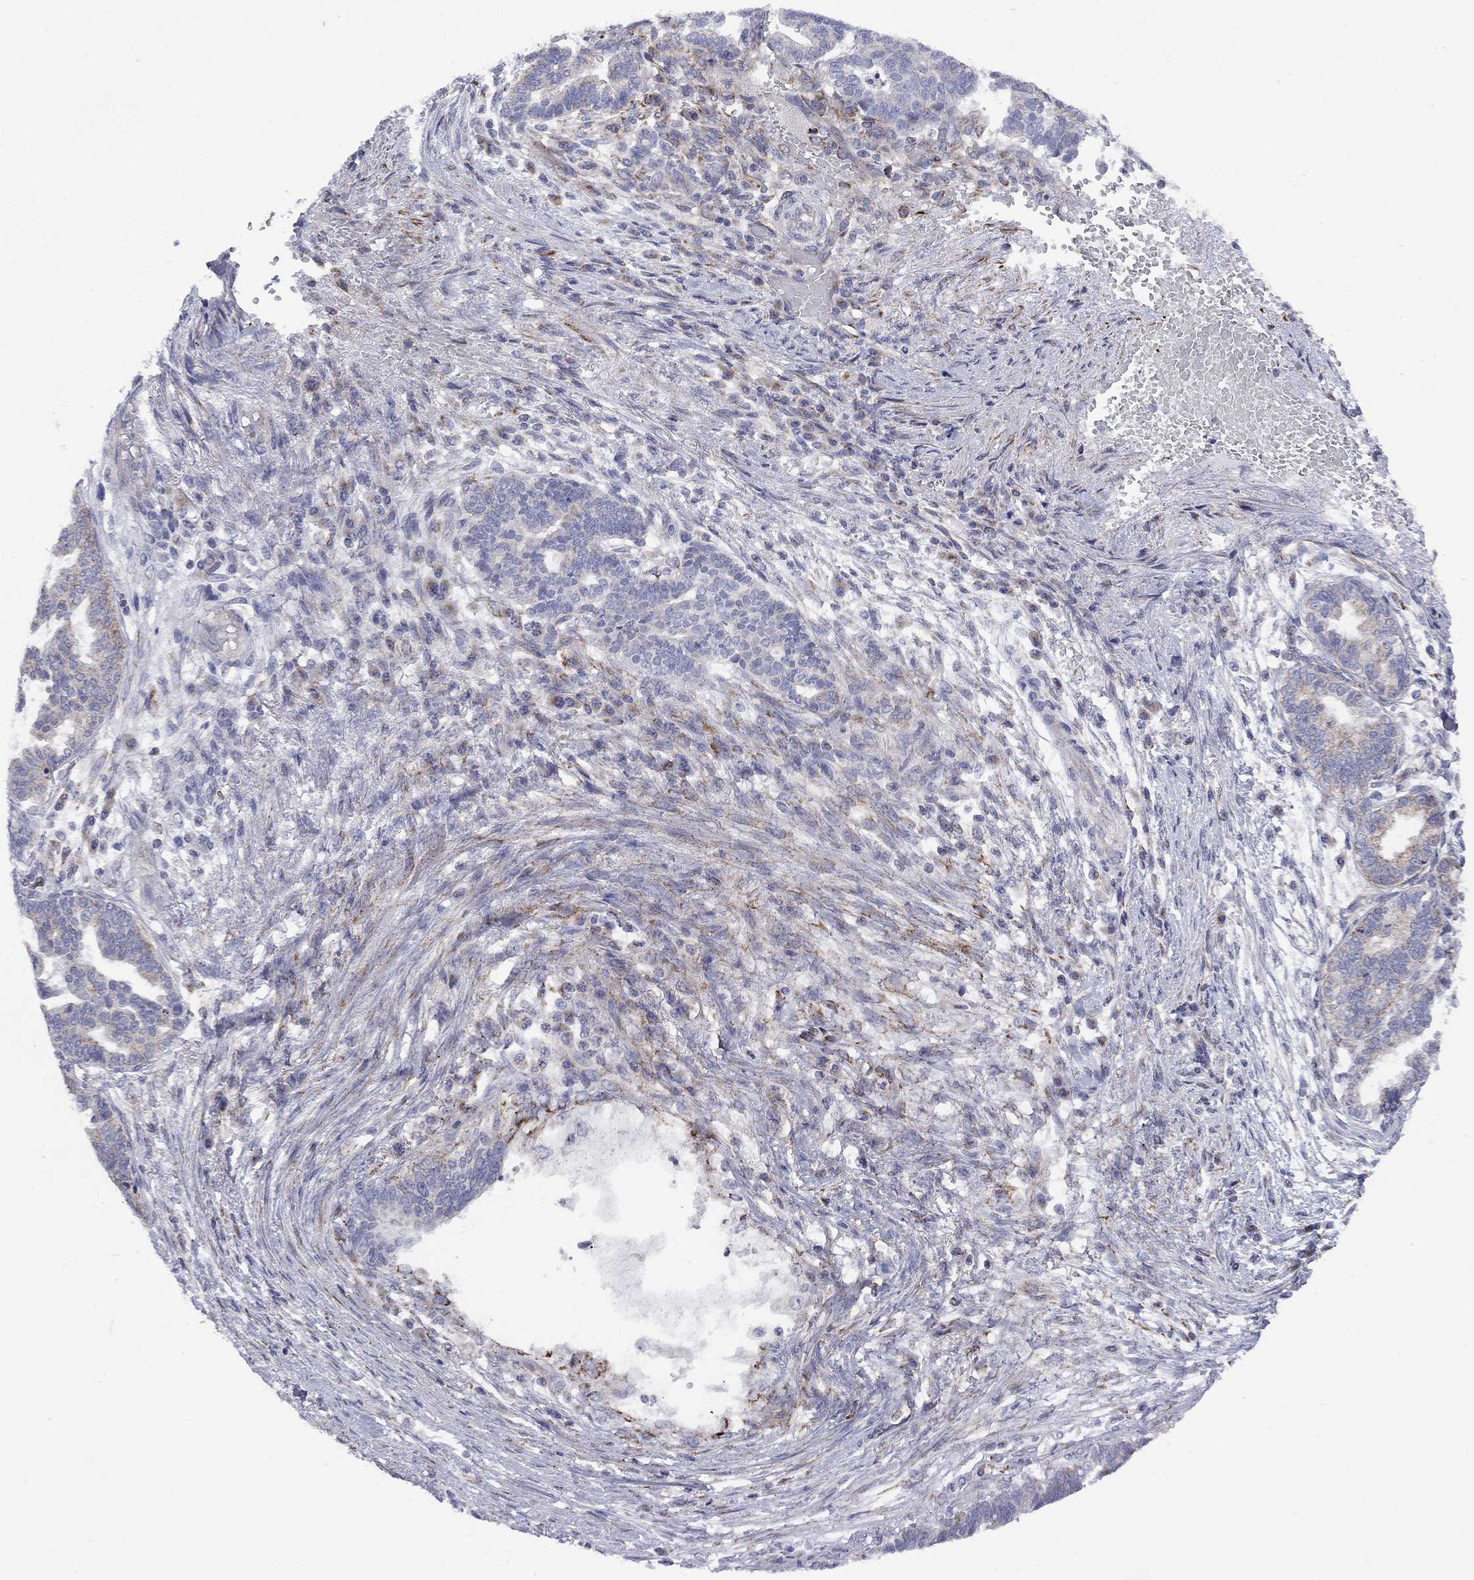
{"staining": {"intensity": "negative", "quantity": "none", "location": "none"}, "tissue": "stomach cancer", "cell_type": "Tumor cells", "image_type": "cancer", "snomed": [{"axis": "morphology", "description": "Adenocarcinoma, NOS"}, {"axis": "topography", "description": "Stomach"}], "caption": "The photomicrograph exhibits no staining of tumor cells in stomach cancer (adenocarcinoma).", "gene": "CISD1", "patient": {"sex": "male", "age": 83}}